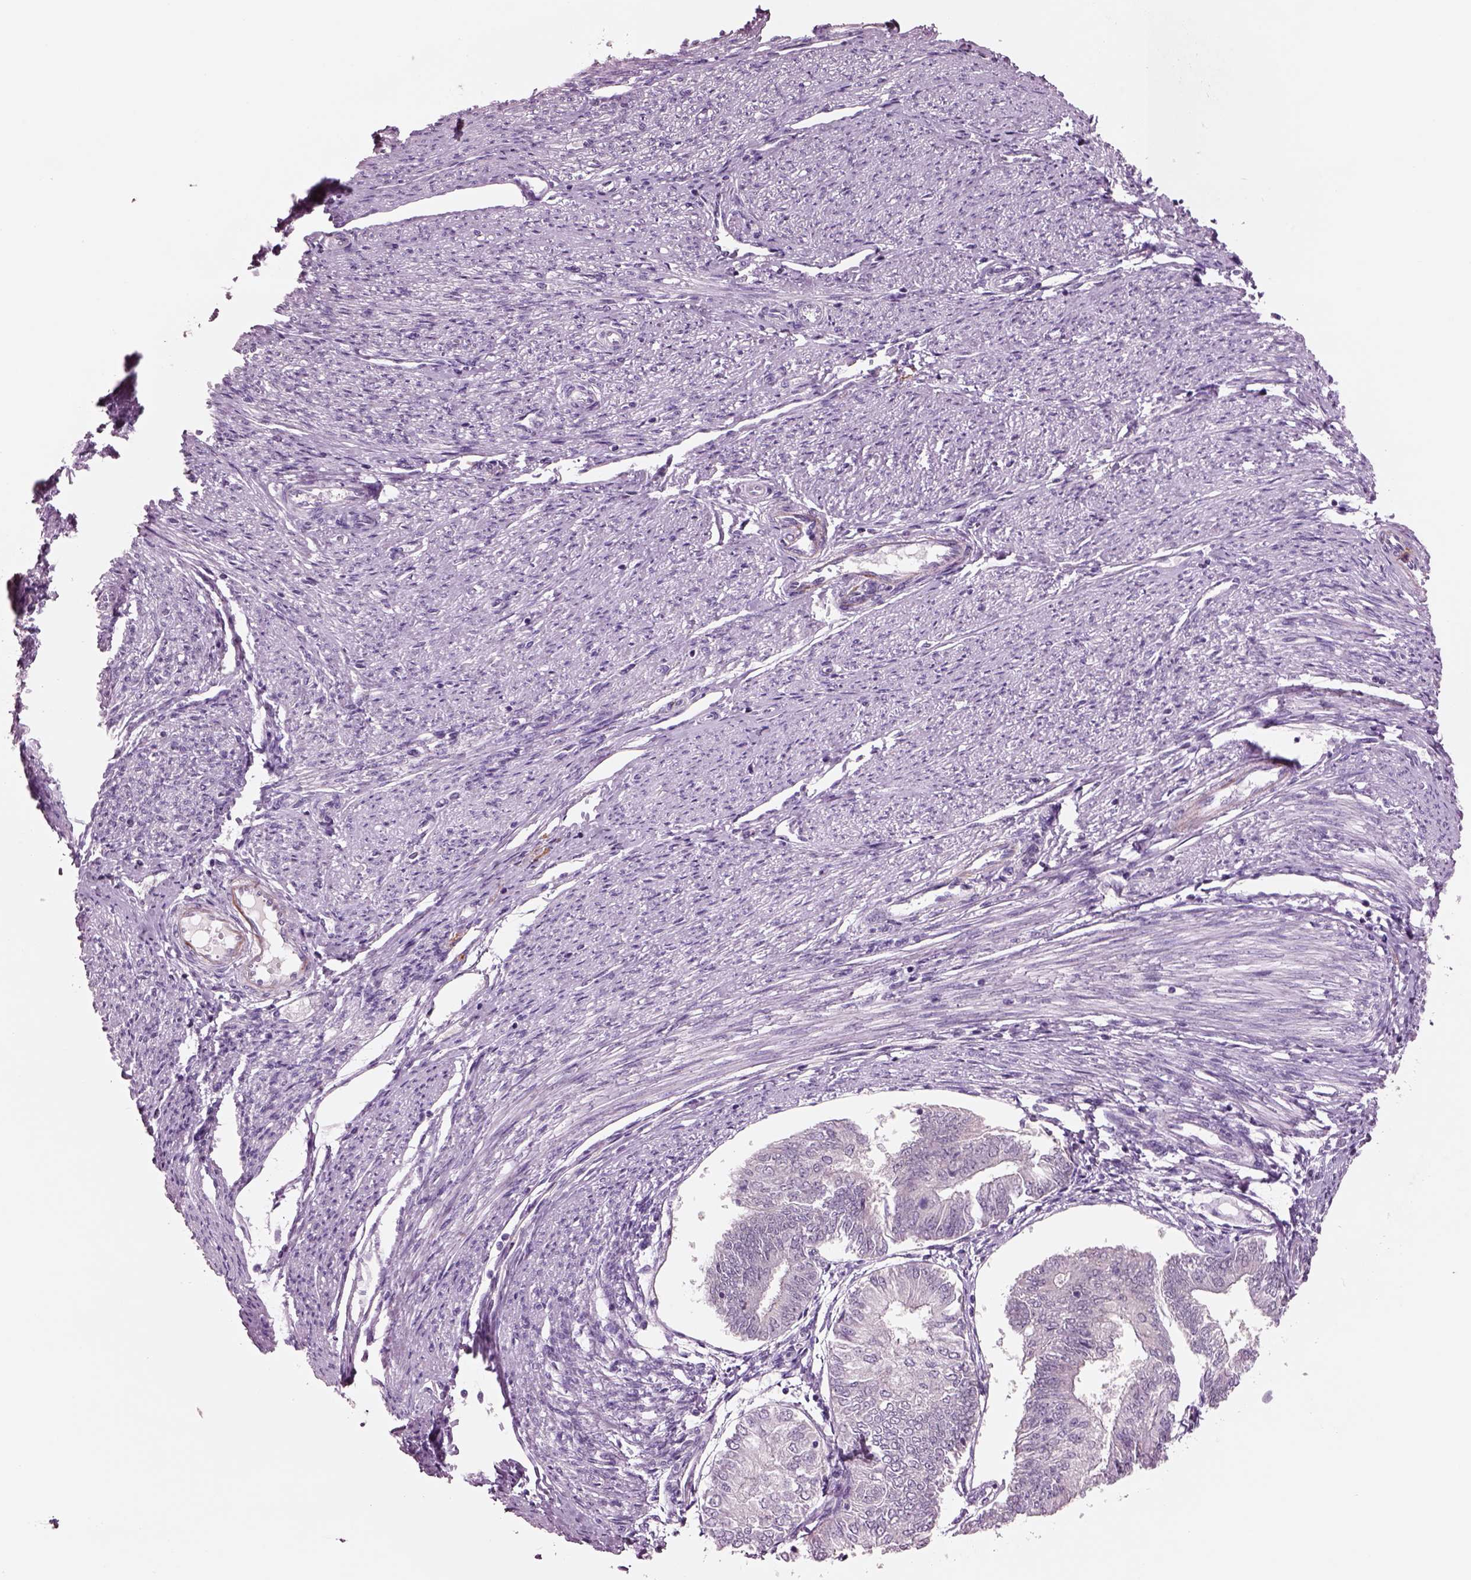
{"staining": {"intensity": "negative", "quantity": "none", "location": "none"}, "tissue": "endometrial cancer", "cell_type": "Tumor cells", "image_type": "cancer", "snomed": [{"axis": "morphology", "description": "Adenocarcinoma, NOS"}, {"axis": "topography", "description": "Endometrium"}], "caption": "High magnification brightfield microscopy of endometrial cancer (adenocarcinoma) stained with DAB (brown) and counterstained with hematoxylin (blue): tumor cells show no significant expression.", "gene": "SEPHS1", "patient": {"sex": "female", "age": 58}}